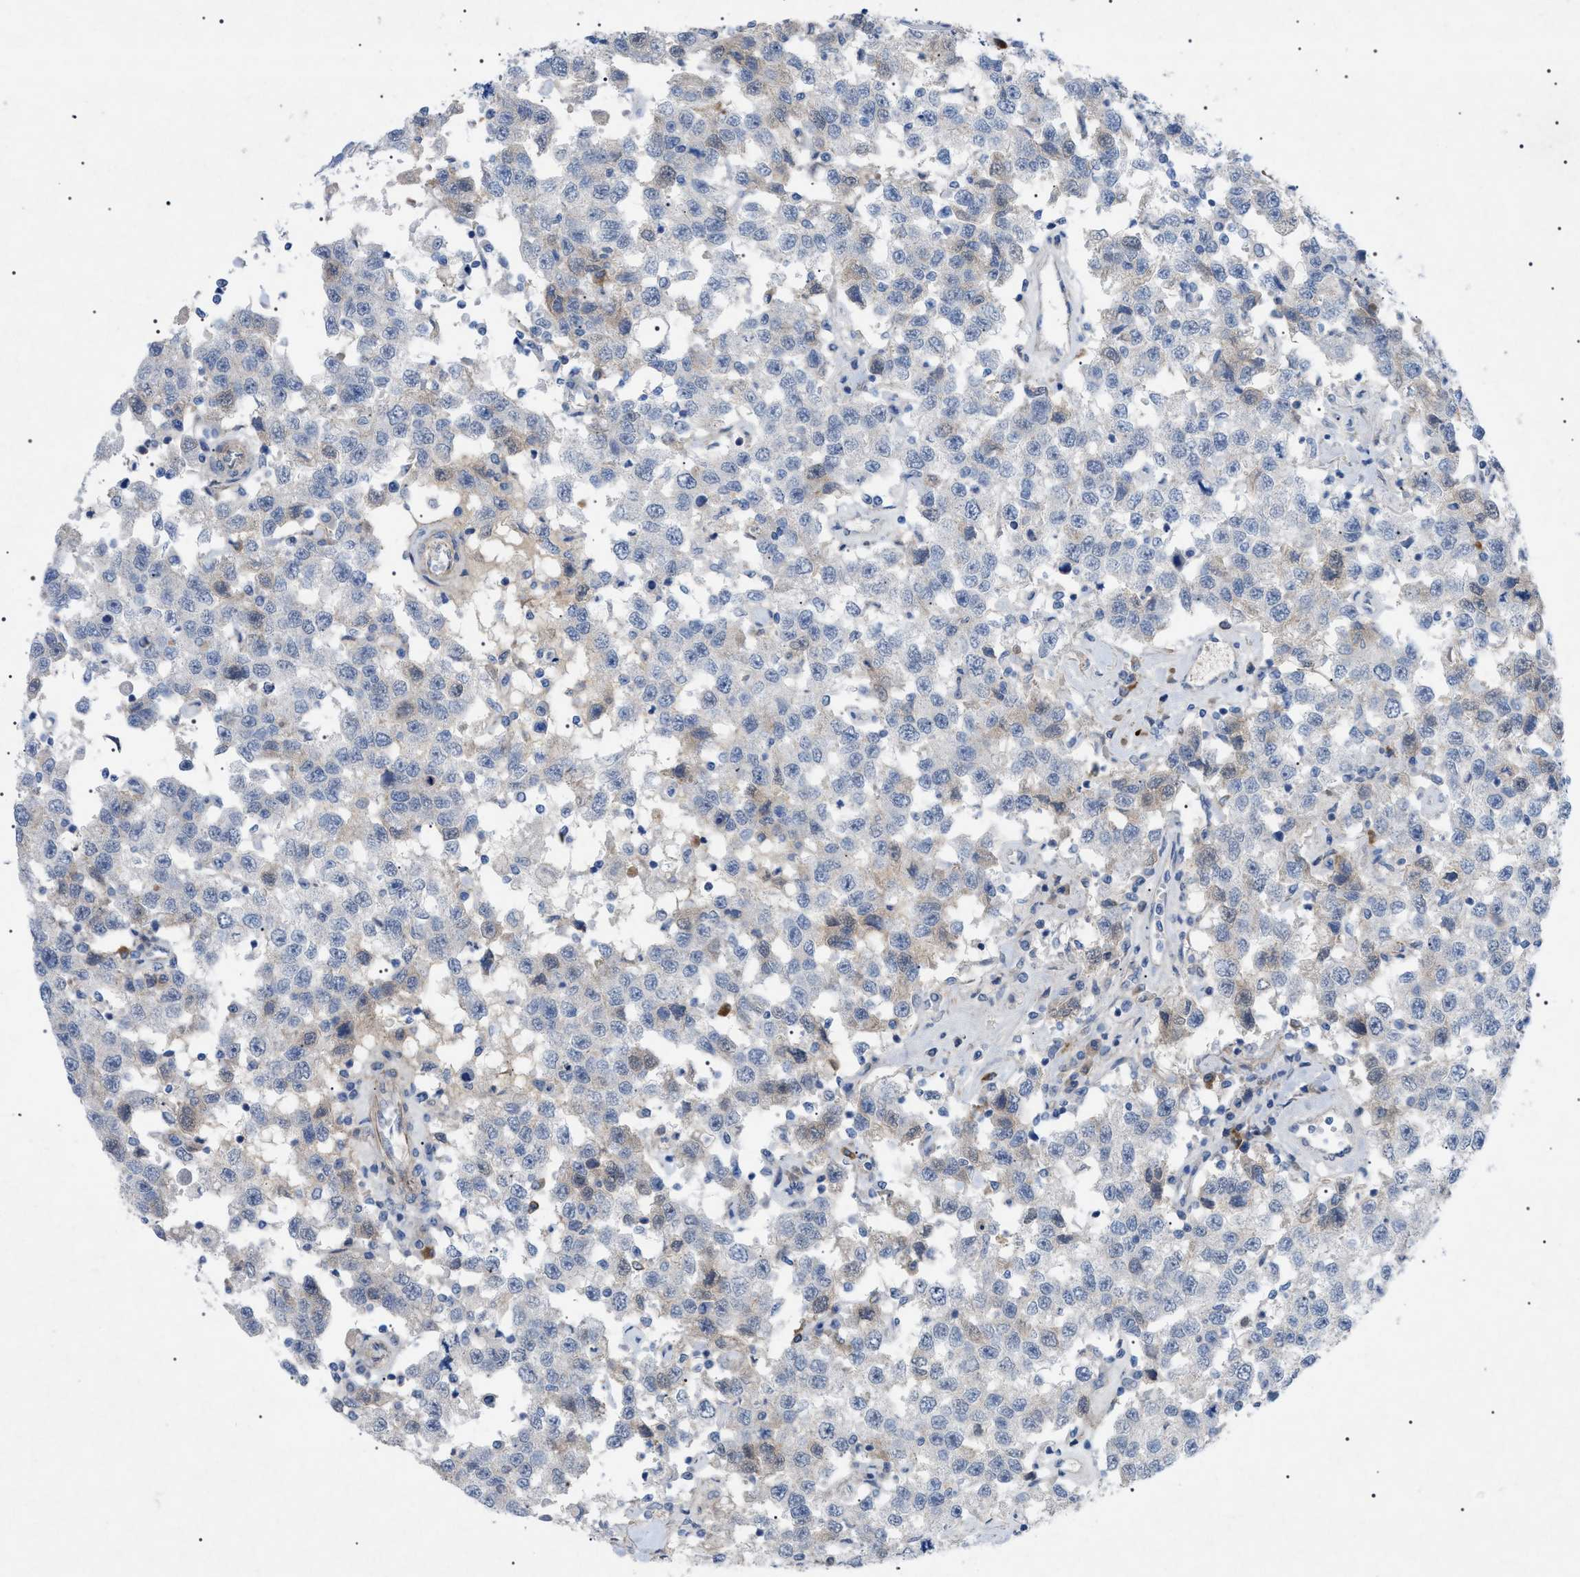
{"staining": {"intensity": "weak", "quantity": "<25%", "location": "cytoplasmic/membranous"}, "tissue": "testis cancer", "cell_type": "Tumor cells", "image_type": "cancer", "snomed": [{"axis": "morphology", "description": "Seminoma, NOS"}, {"axis": "topography", "description": "Testis"}], "caption": "Immunohistochemistry of seminoma (testis) demonstrates no staining in tumor cells.", "gene": "ADAMTS1", "patient": {"sex": "male", "age": 41}}